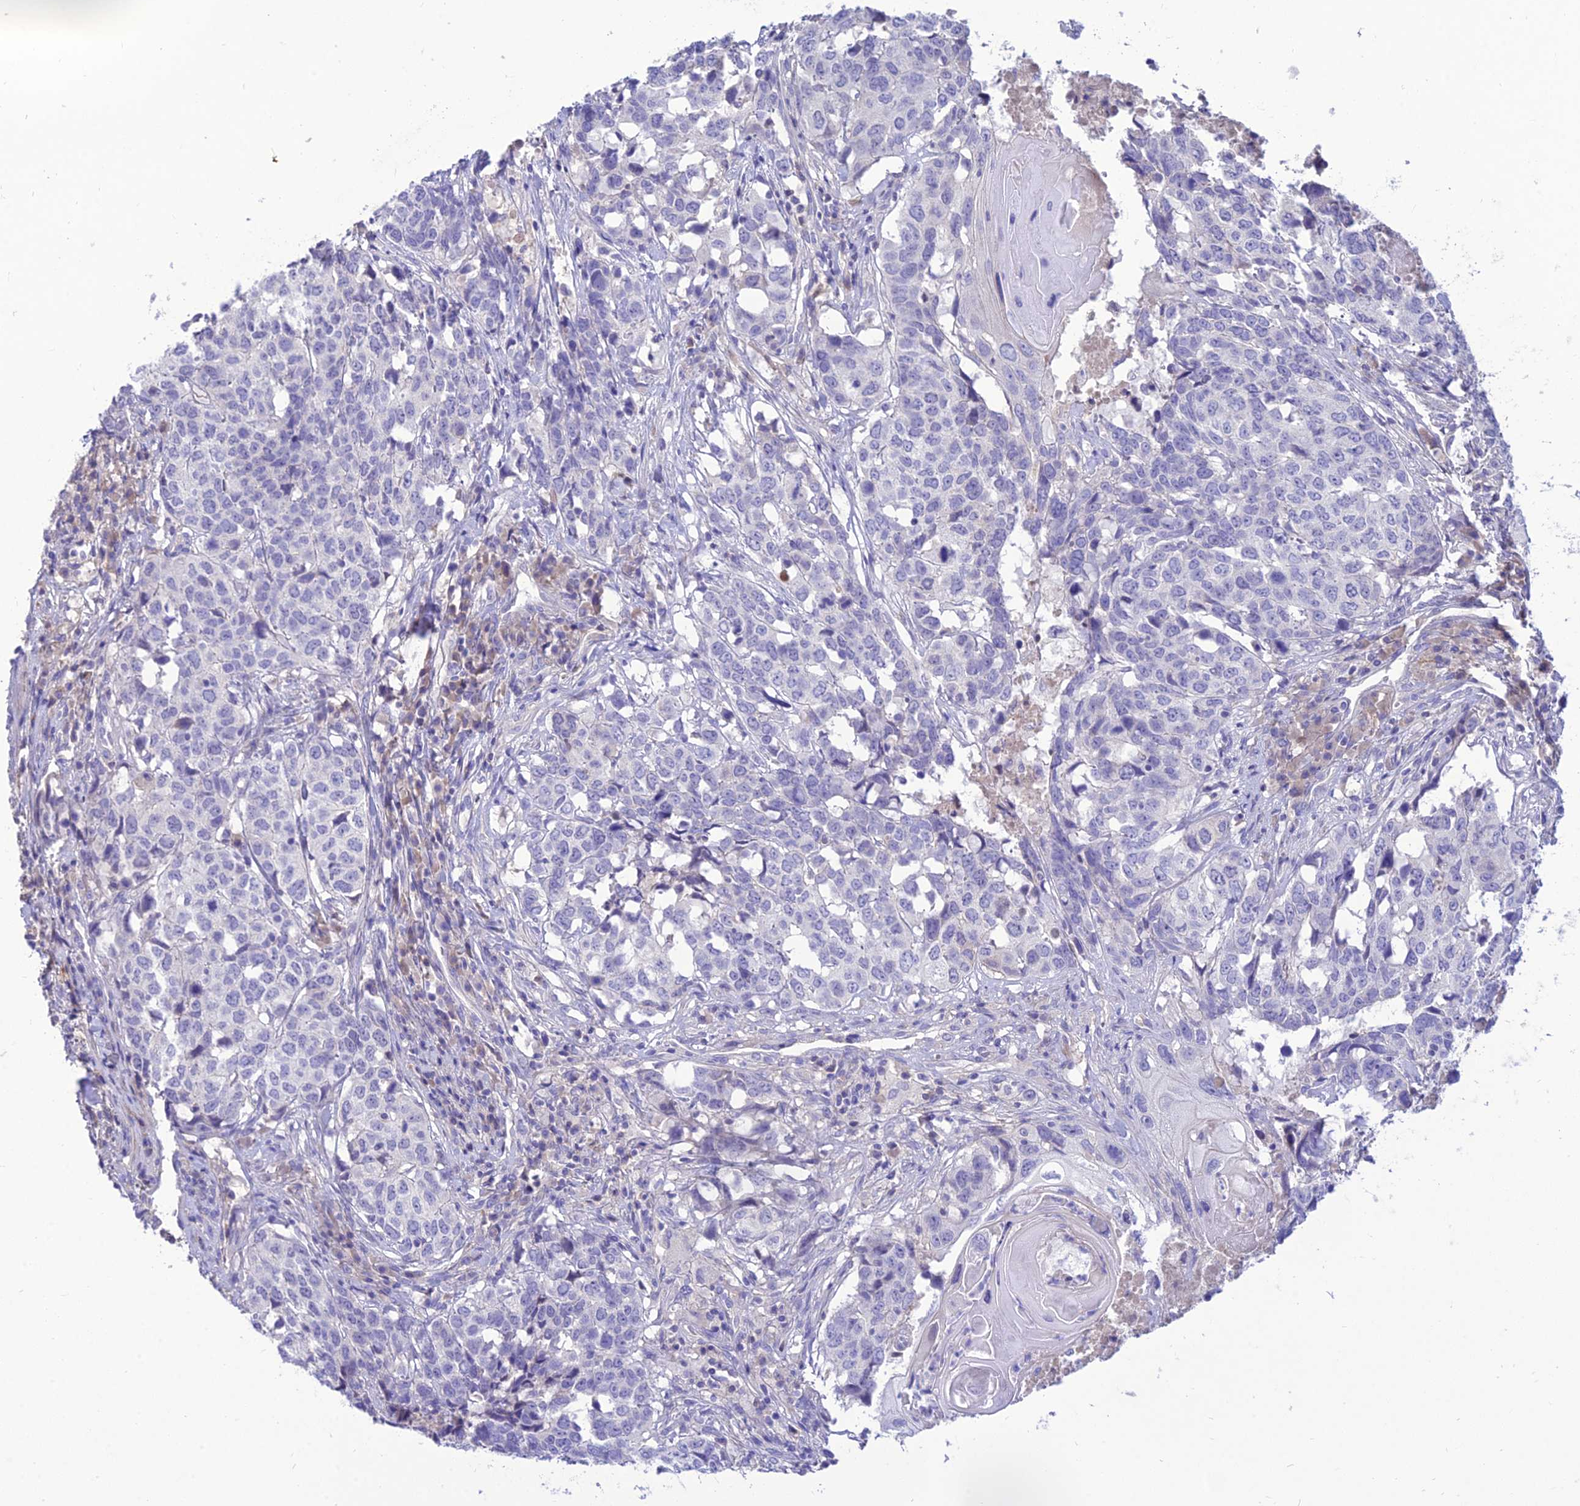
{"staining": {"intensity": "negative", "quantity": "none", "location": "none"}, "tissue": "head and neck cancer", "cell_type": "Tumor cells", "image_type": "cancer", "snomed": [{"axis": "morphology", "description": "Squamous cell carcinoma, NOS"}, {"axis": "topography", "description": "Head-Neck"}], "caption": "Human squamous cell carcinoma (head and neck) stained for a protein using immunohistochemistry demonstrates no positivity in tumor cells.", "gene": "TEKT3", "patient": {"sex": "male", "age": 66}}